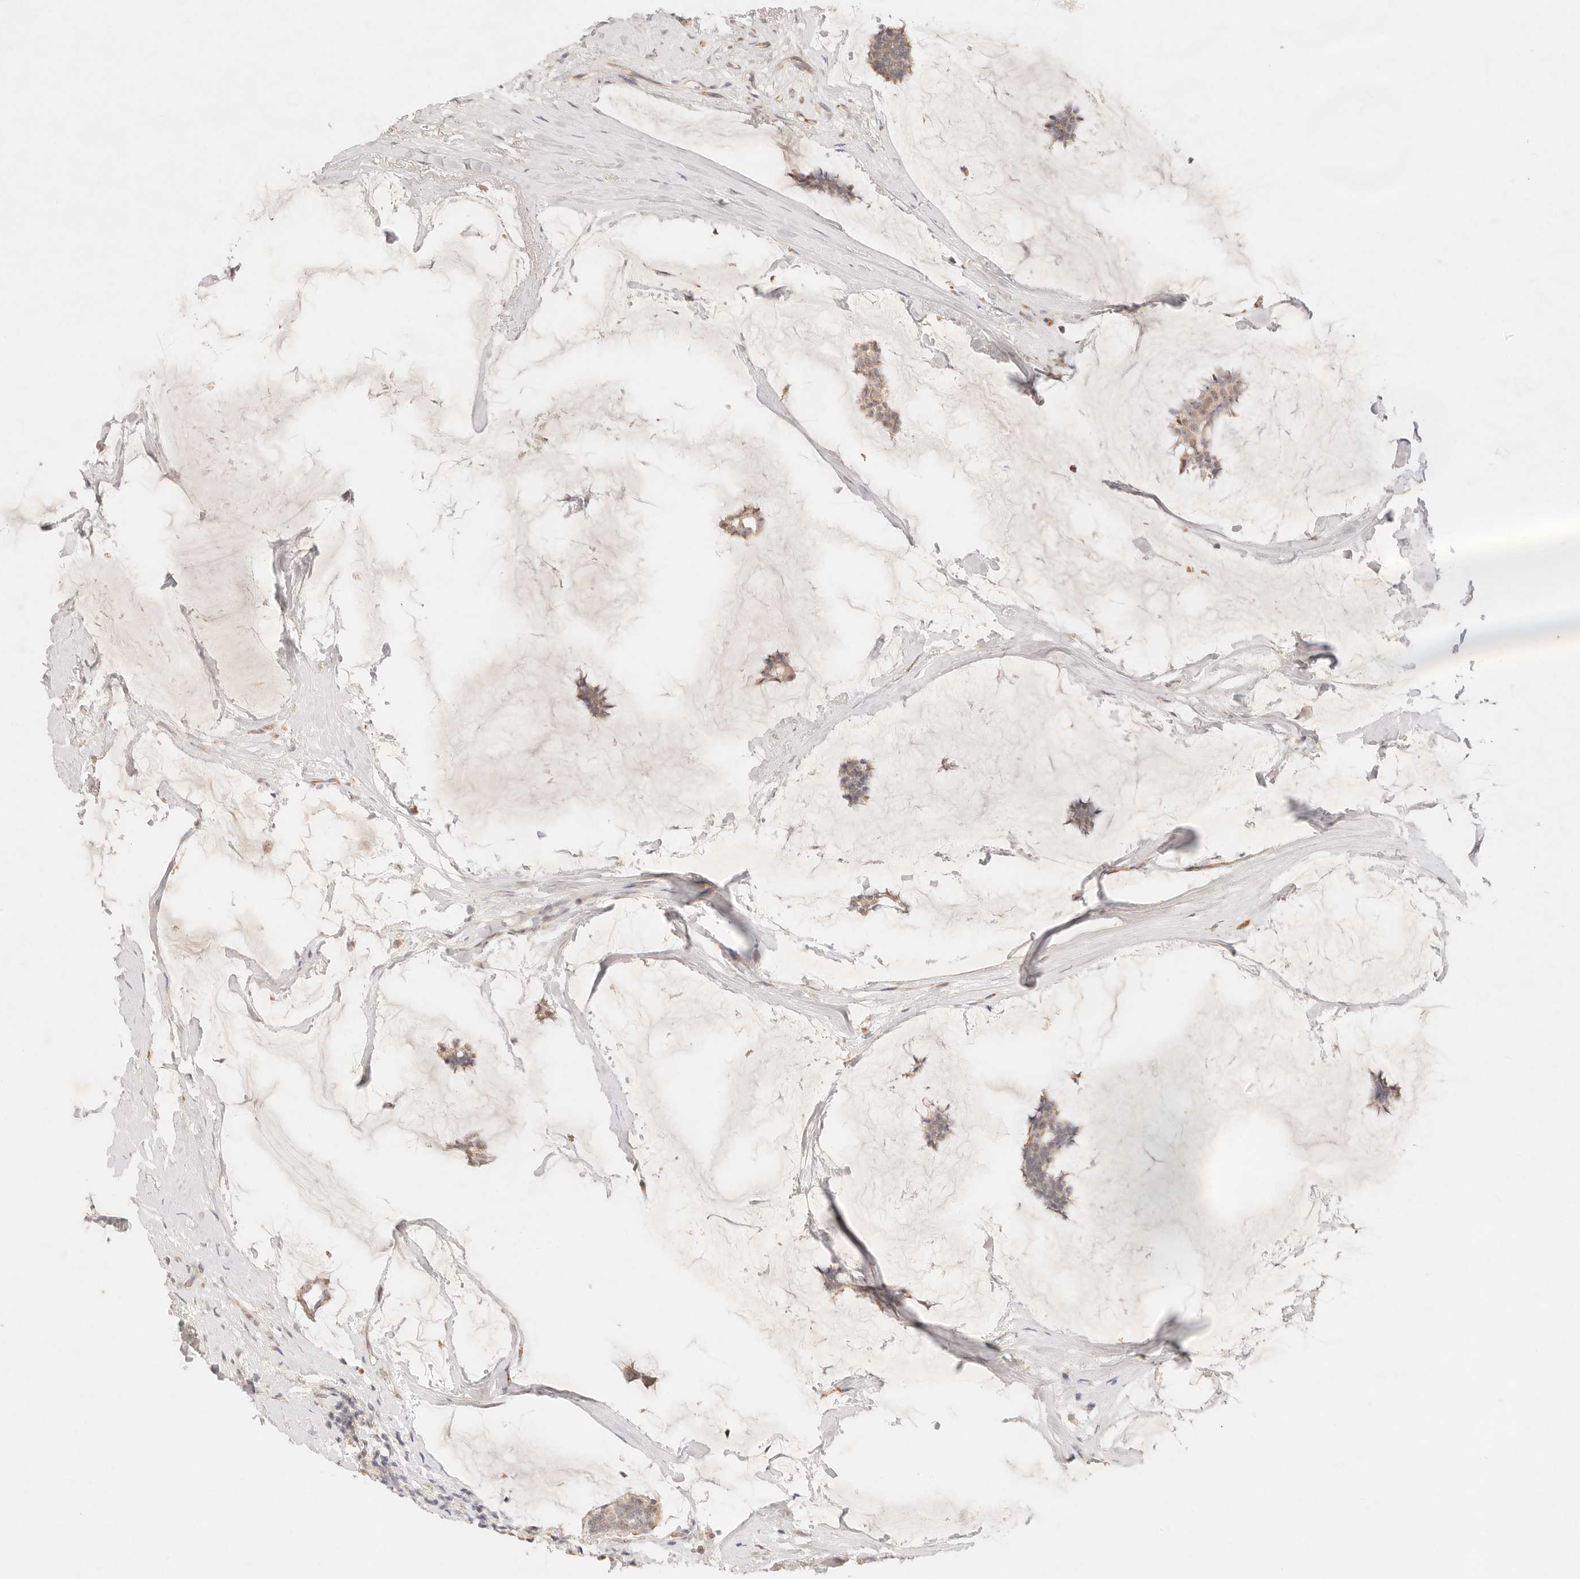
{"staining": {"intensity": "weak", "quantity": "25%-75%", "location": "nuclear"}, "tissue": "breast cancer", "cell_type": "Tumor cells", "image_type": "cancer", "snomed": [{"axis": "morphology", "description": "Duct carcinoma"}, {"axis": "topography", "description": "Breast"}], "caption": "Protein analysis of breast cancer (intraductal carcinoma) tissue shows weak nuclear positivity in approximately 25%-75% of tumor cells.", "gene": "GPR156", "patient": {"sex": "female", "age": 93}}